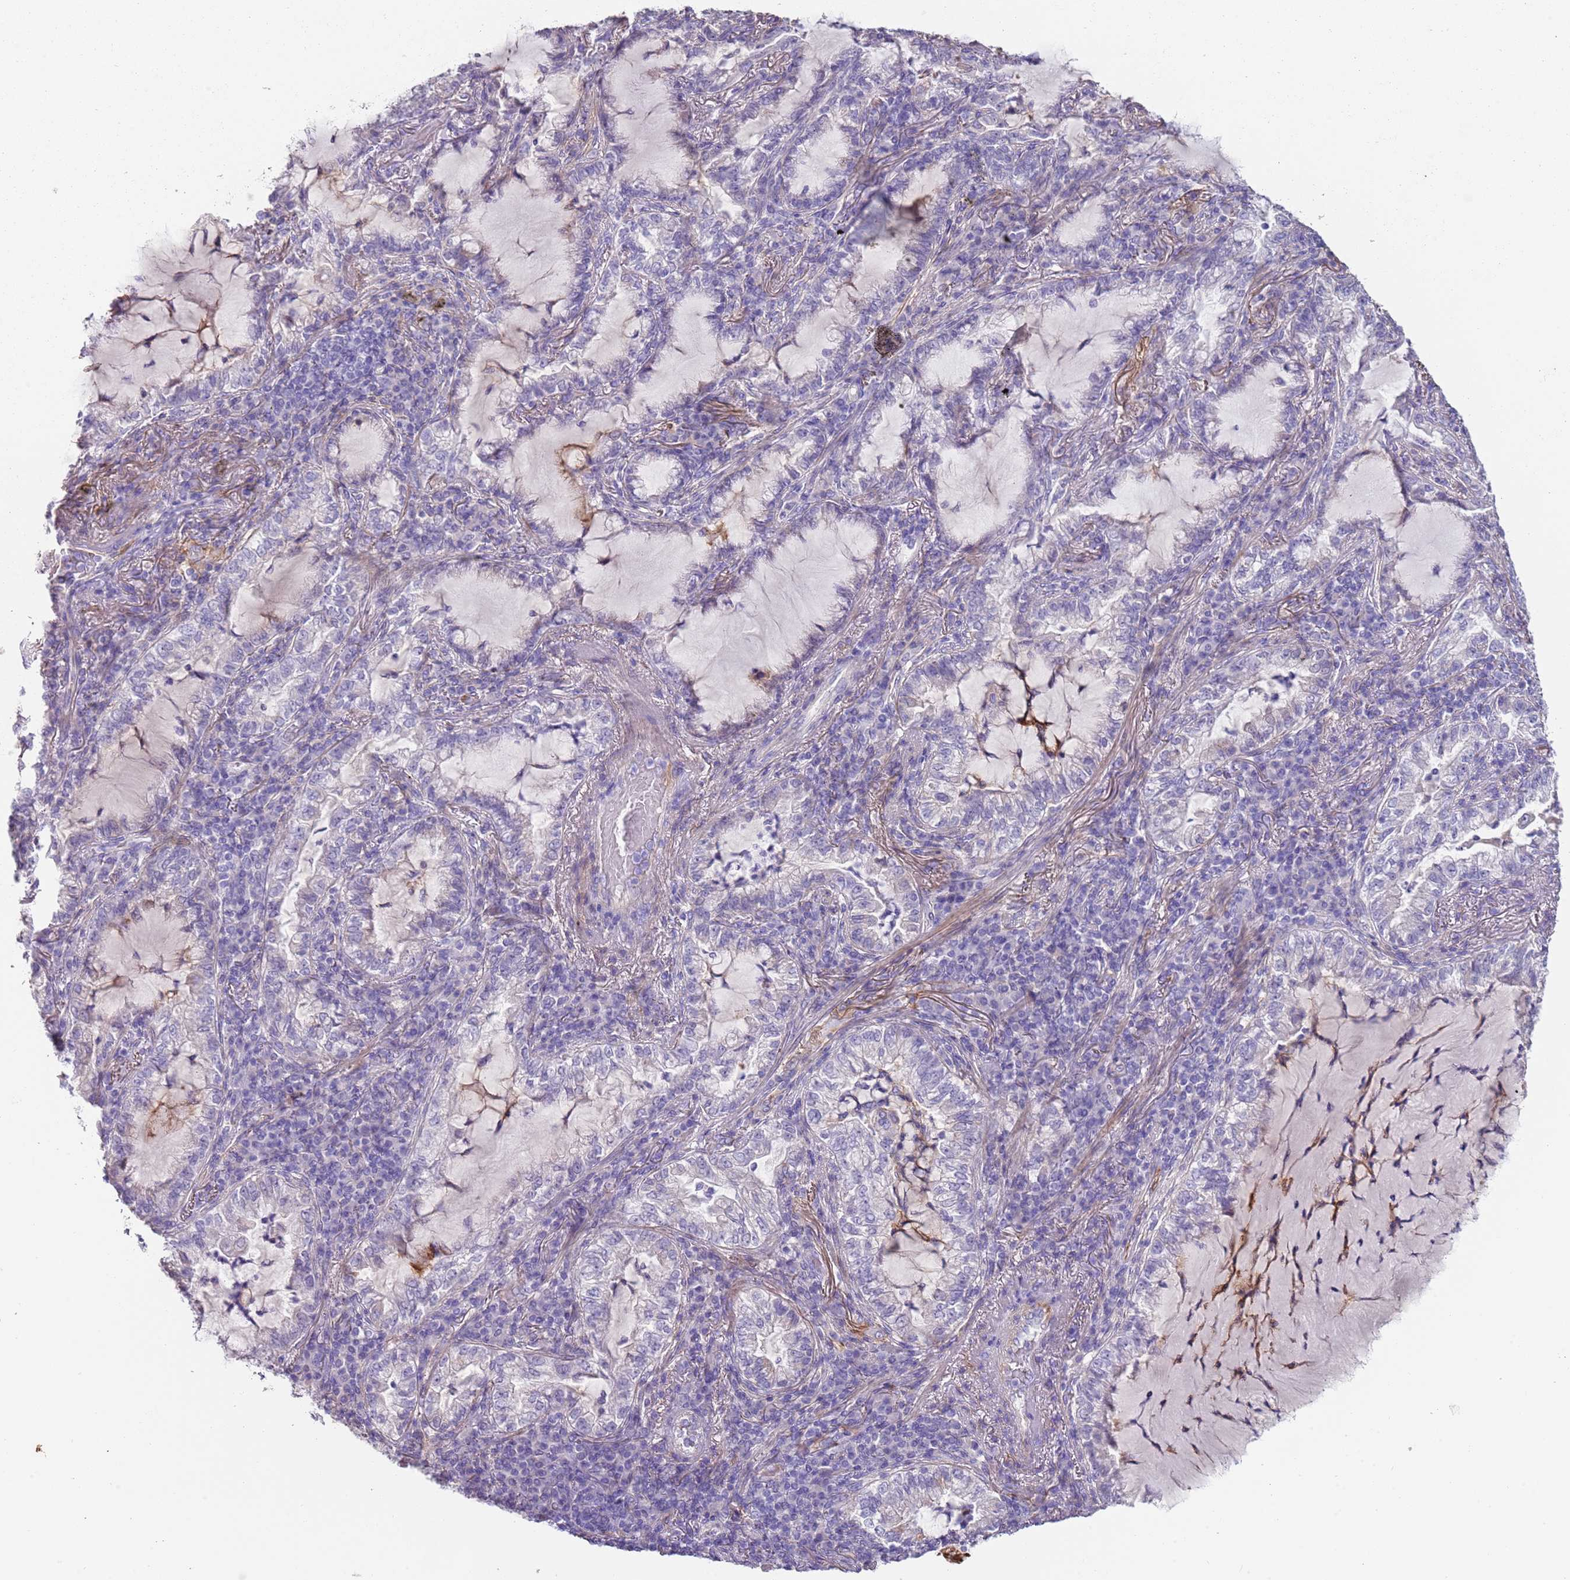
{"staining": {"intensity": "negative", "quantity": "none", "location": "none"}, "tissue": "lung cancer", "cell_type": "Tumor cells", "image_type": "cancer", "snomed": [{"axis": "morphology", "description": "Adenocarcinoma, NOS"}, {"axis": "topography", "description": "Lung"}], "caption": "IHC photomicrograph of neoplastic tissue: lung cancer stained with DAB exhibits no significant protein positivity in tumor cells.", "gene": "NBPF3", "patient": {"sex": "female", "age": 73}}